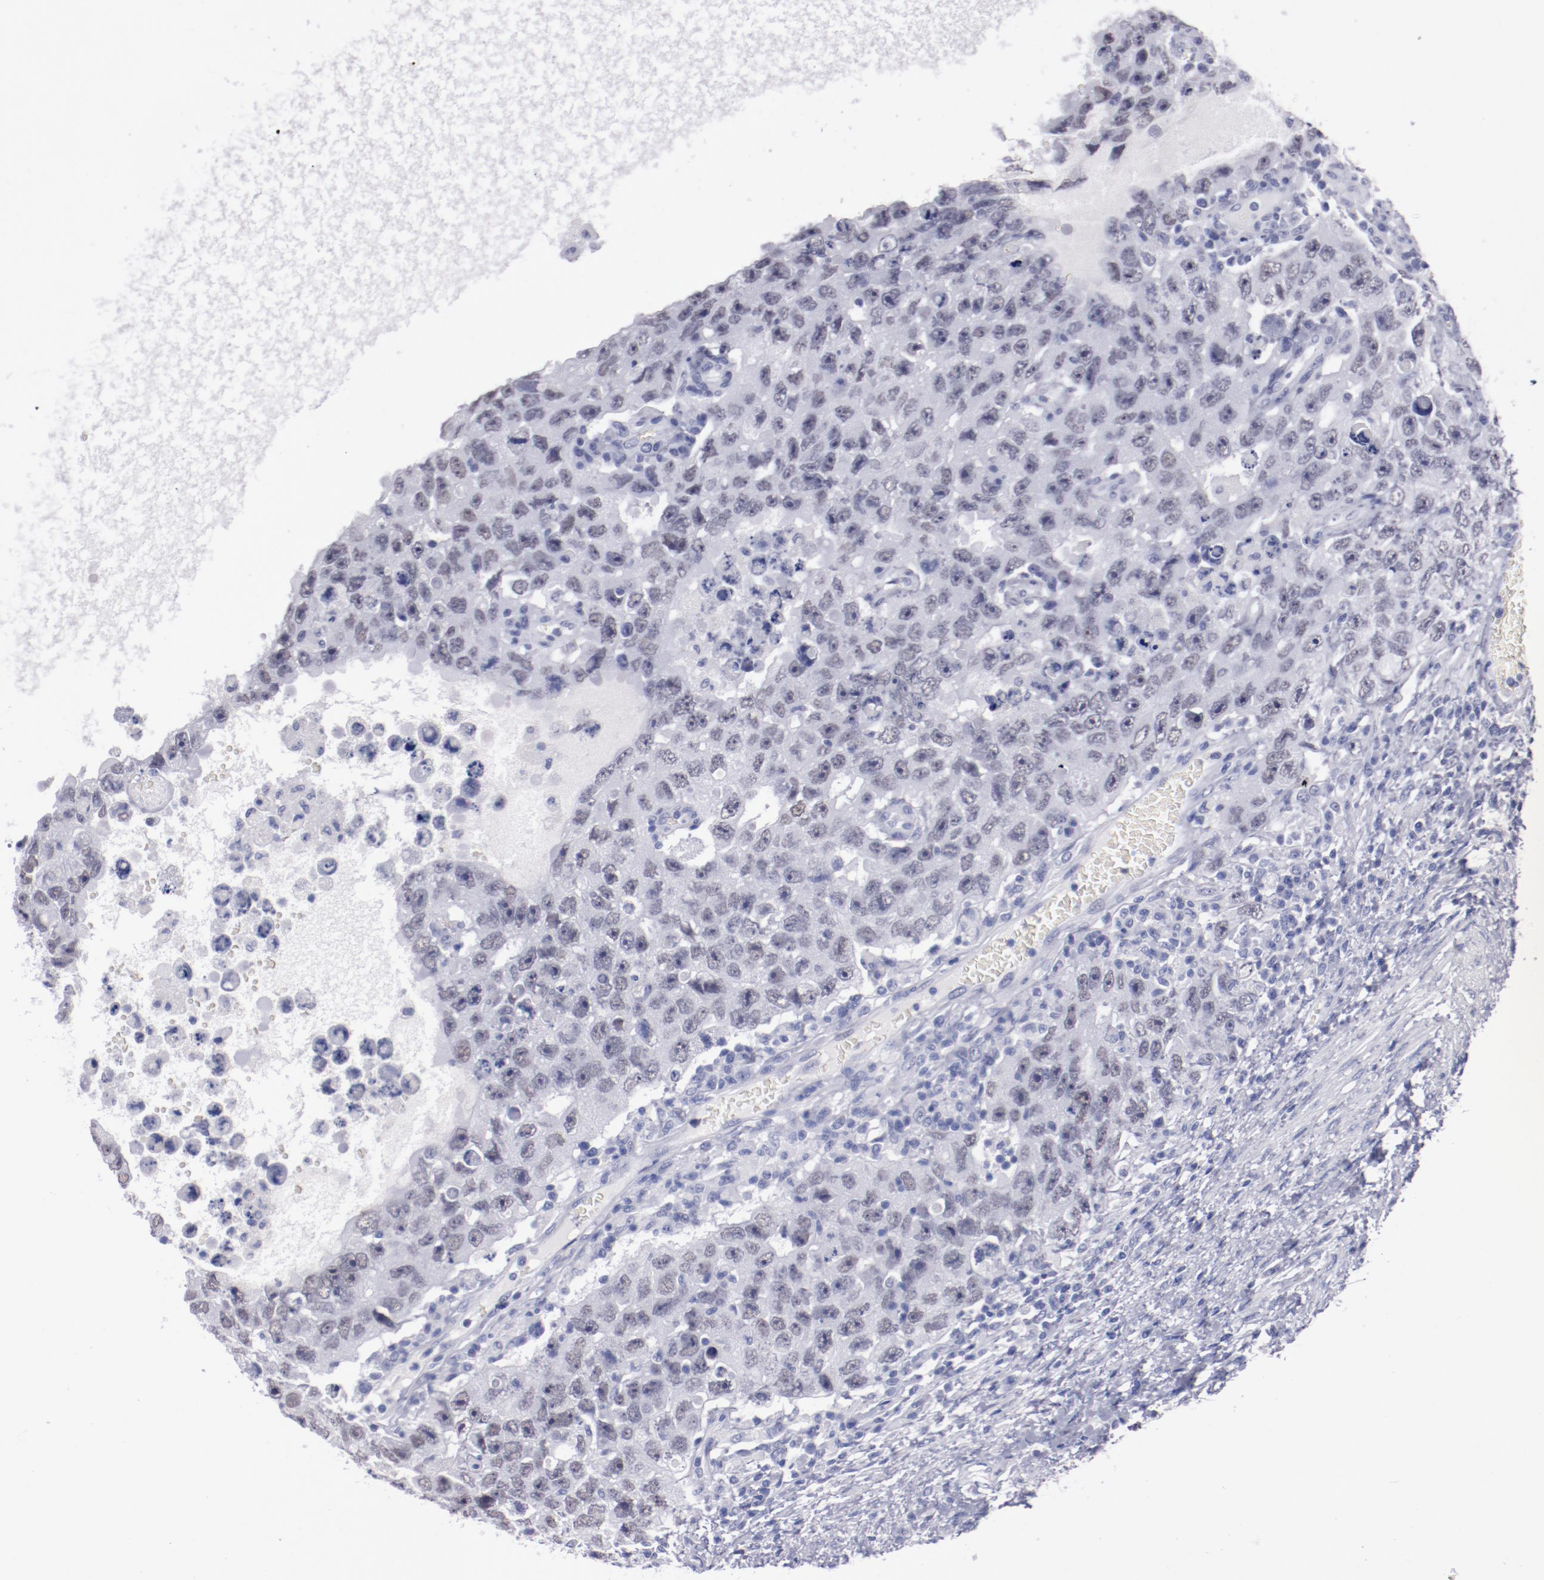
{"staining": {"intensity": "weak", "quantity": "25%-75%", "location": "nuclear"}, "tissue": "testis cancer", "cell_type": "Tumor cells", "image_type": "cancer", "snomed": [{"axis": "morphology", "description": "Carcinoma, Embryonal, NOS"}, {"axis": "topography", "description": "Testis"}], "caption": "Weak nuclear positivity is seen in about 25%-75% of tumor cells in embryonal carcinoma (testis). (Stains: DAB in brown, nuclei in blue, Microscopy: brightfield microscopy at high magnification).", "gene": "HNF1B", "patient": {"sex": "male", "age": 26}}